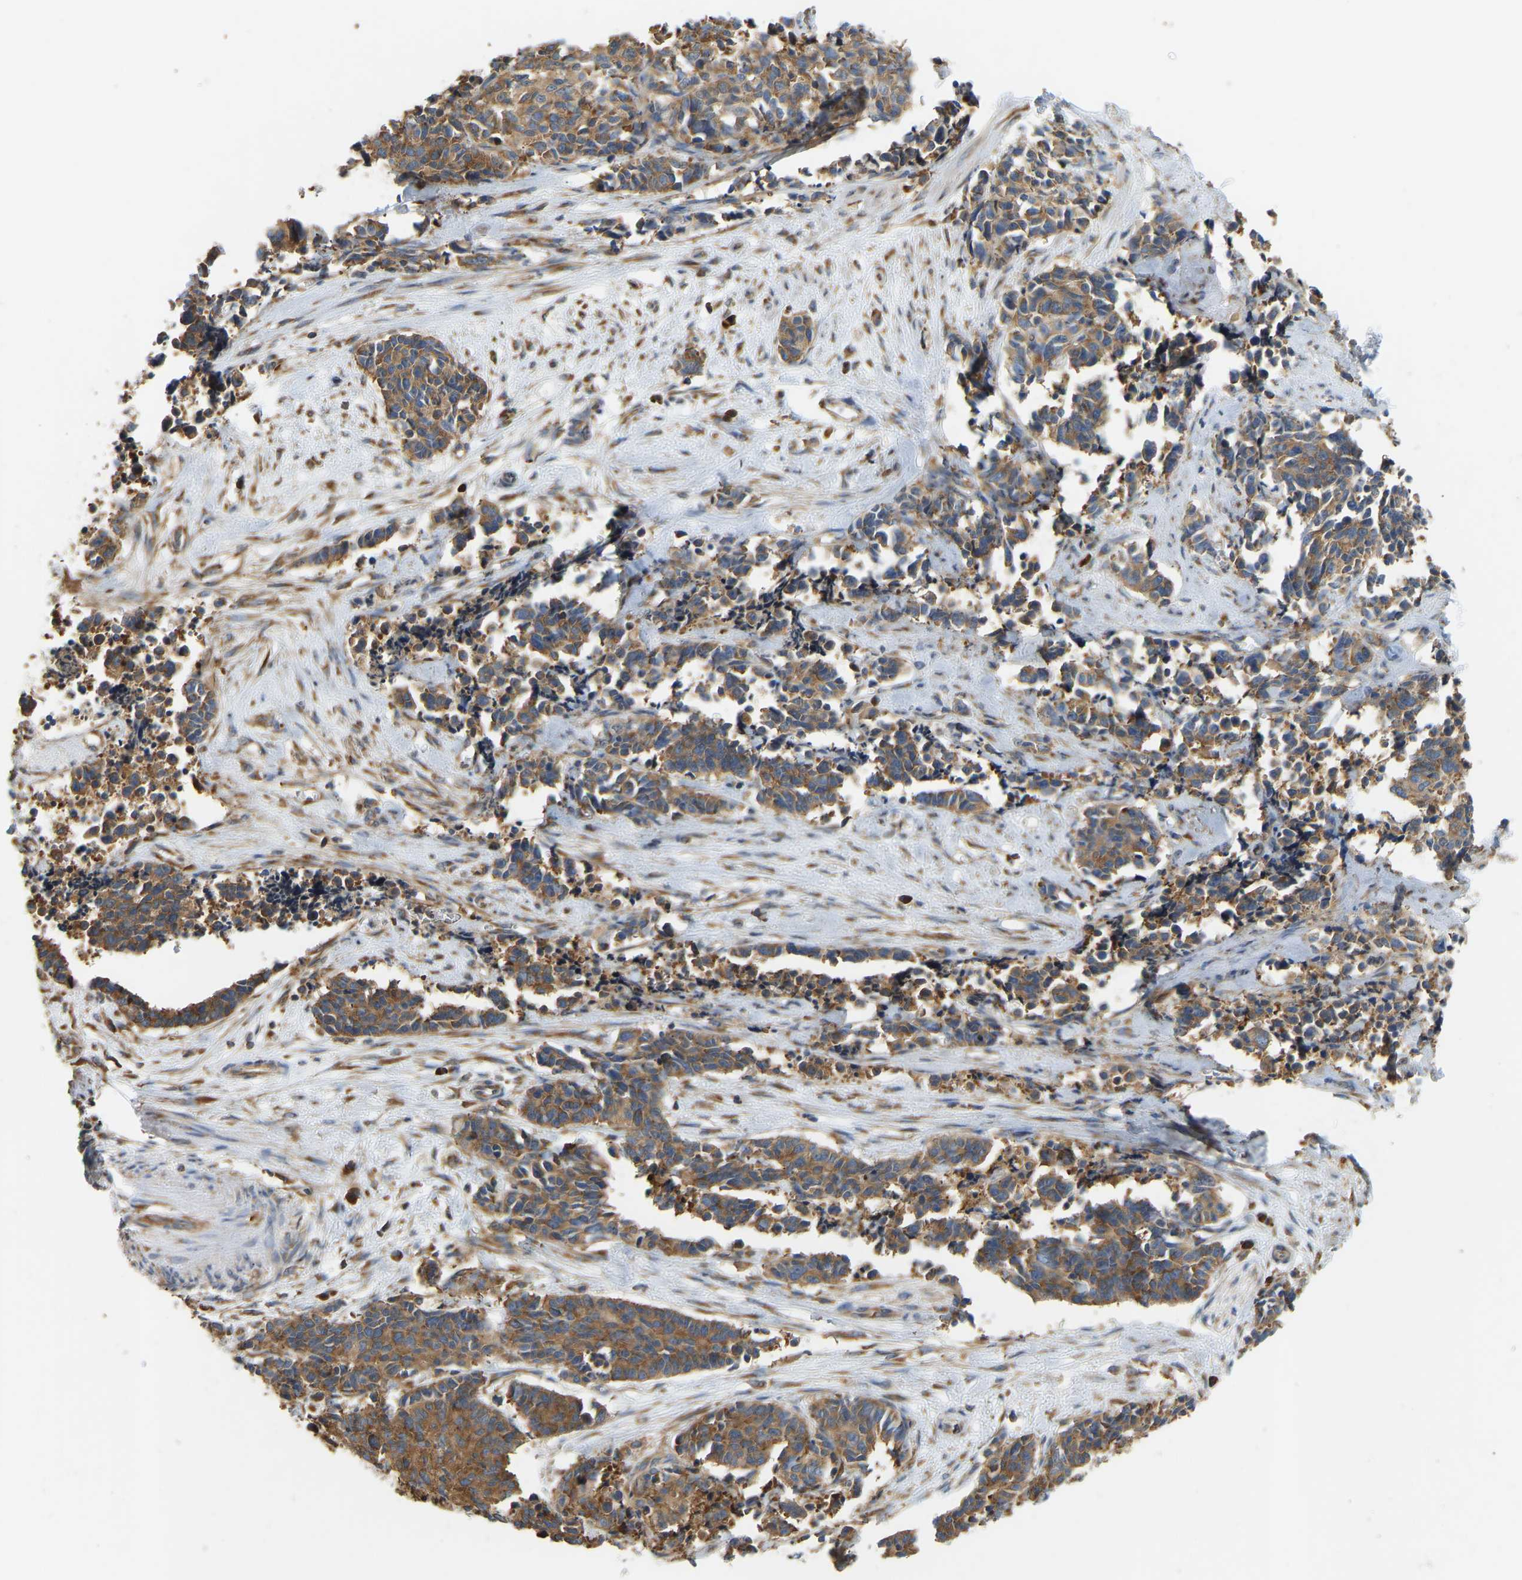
{"staining": {"intensity": "moderate", "quantity": ">75%", "location": "cytoplasmic/membranous"}, "tissue": "cervical cancer", "cell_type": "Tumor cells", "image_type": "cancer", "snomed": [{"axis": "morphology", "description": "Squamous cell carcinoma, NOS"}, {"axis": "topography", "description": "Cervix"}], "caption": "Immunohistochemical staining of cervical cancer (squamous cell carcinoma) exhibits medium levels of moderate cytoplasmic/membranous expression in approximately >75% of tumor cells. (DAB = brown stain, brightfield microscopy at high magnification).", "gene": "RPS6KB2", "patient": {"sex": "female", "age": 35}}